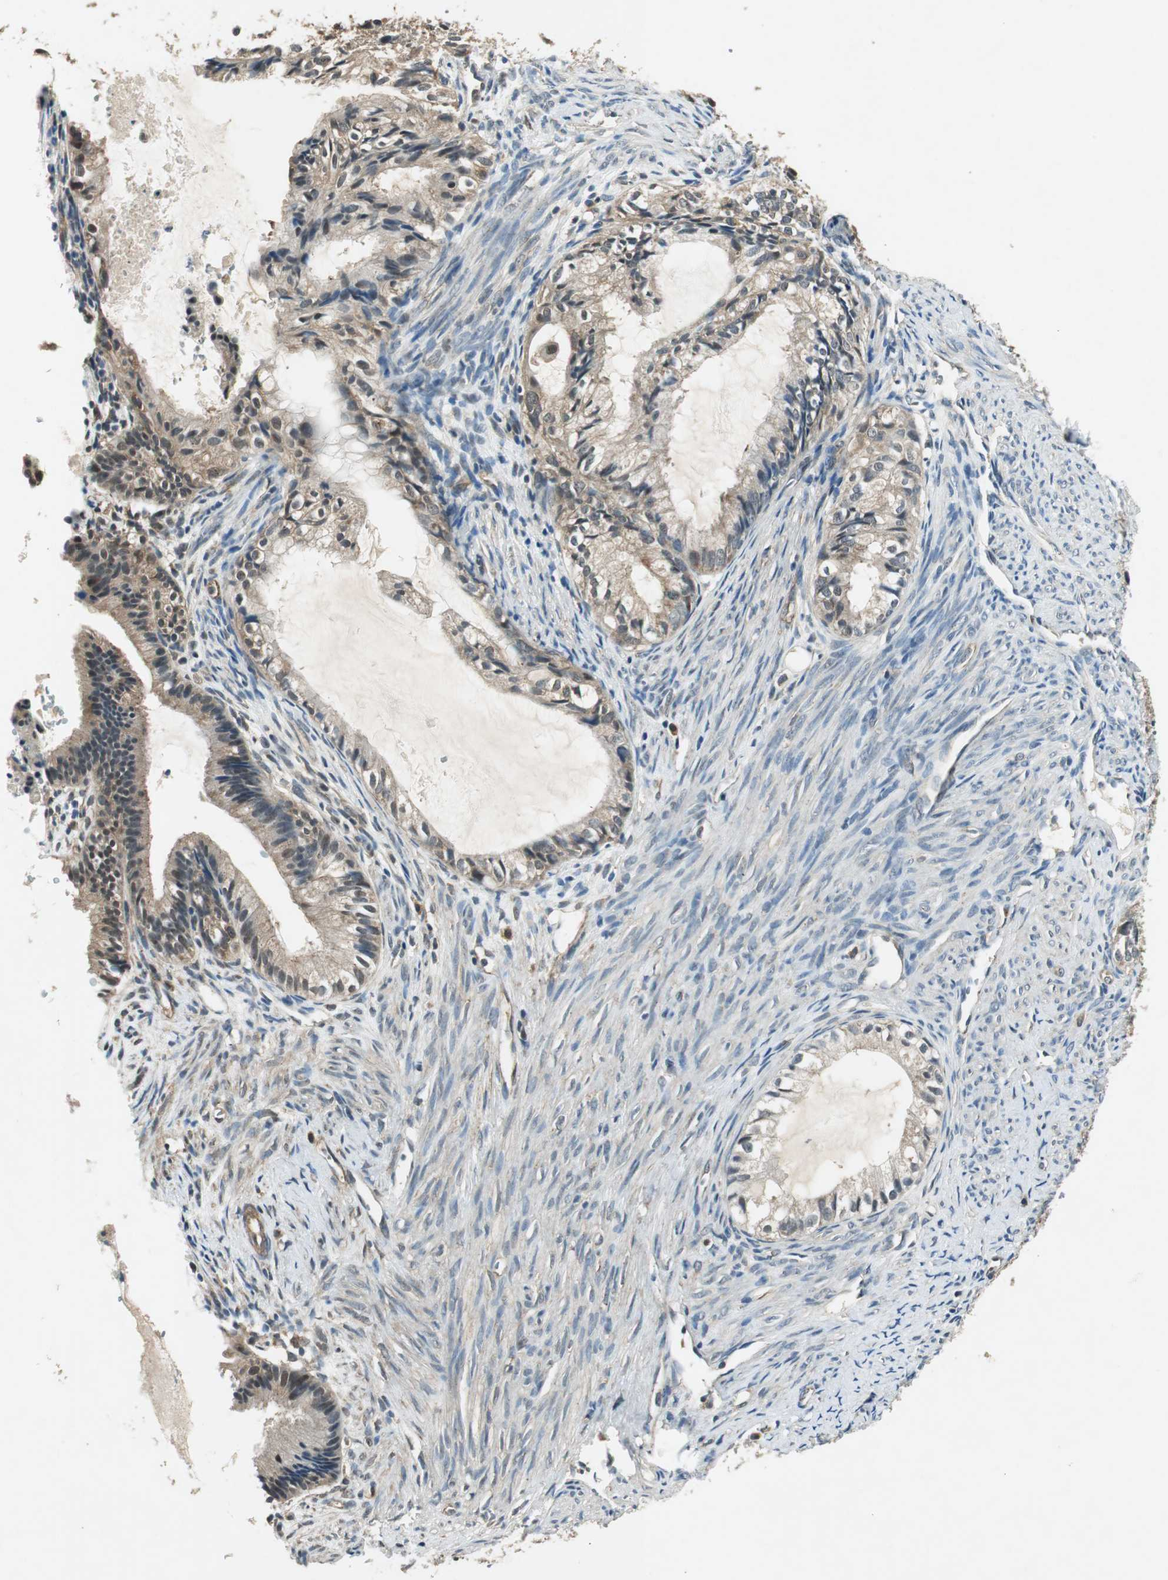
{"staining": {"intensity": "weak", "quantity": ">75%", "location": "cytoplasmic/membranous"}, "tissue": "cervical cancer", "cell_type": "Tumor cells", "image_type": "cancer", "snomed": [{"axis": "morphology", "description": "Normal tissue, NOS"}, {"axis": "morphology", "description": "Adenocarcinoma, NOS"}, {"axis": "topography", "description": "Cervix"}, {"axis": "topography", "description": "Endometrium"}], "caption": "There is low levels of weak cytoplasmic/membranous expression in tumor cells of adenocarcinoma (cervical), as demonstrated by immunohistochemical staining (brown color).", "gene": "PSMB4", "patient": {"sex": "female", "age": 86}}